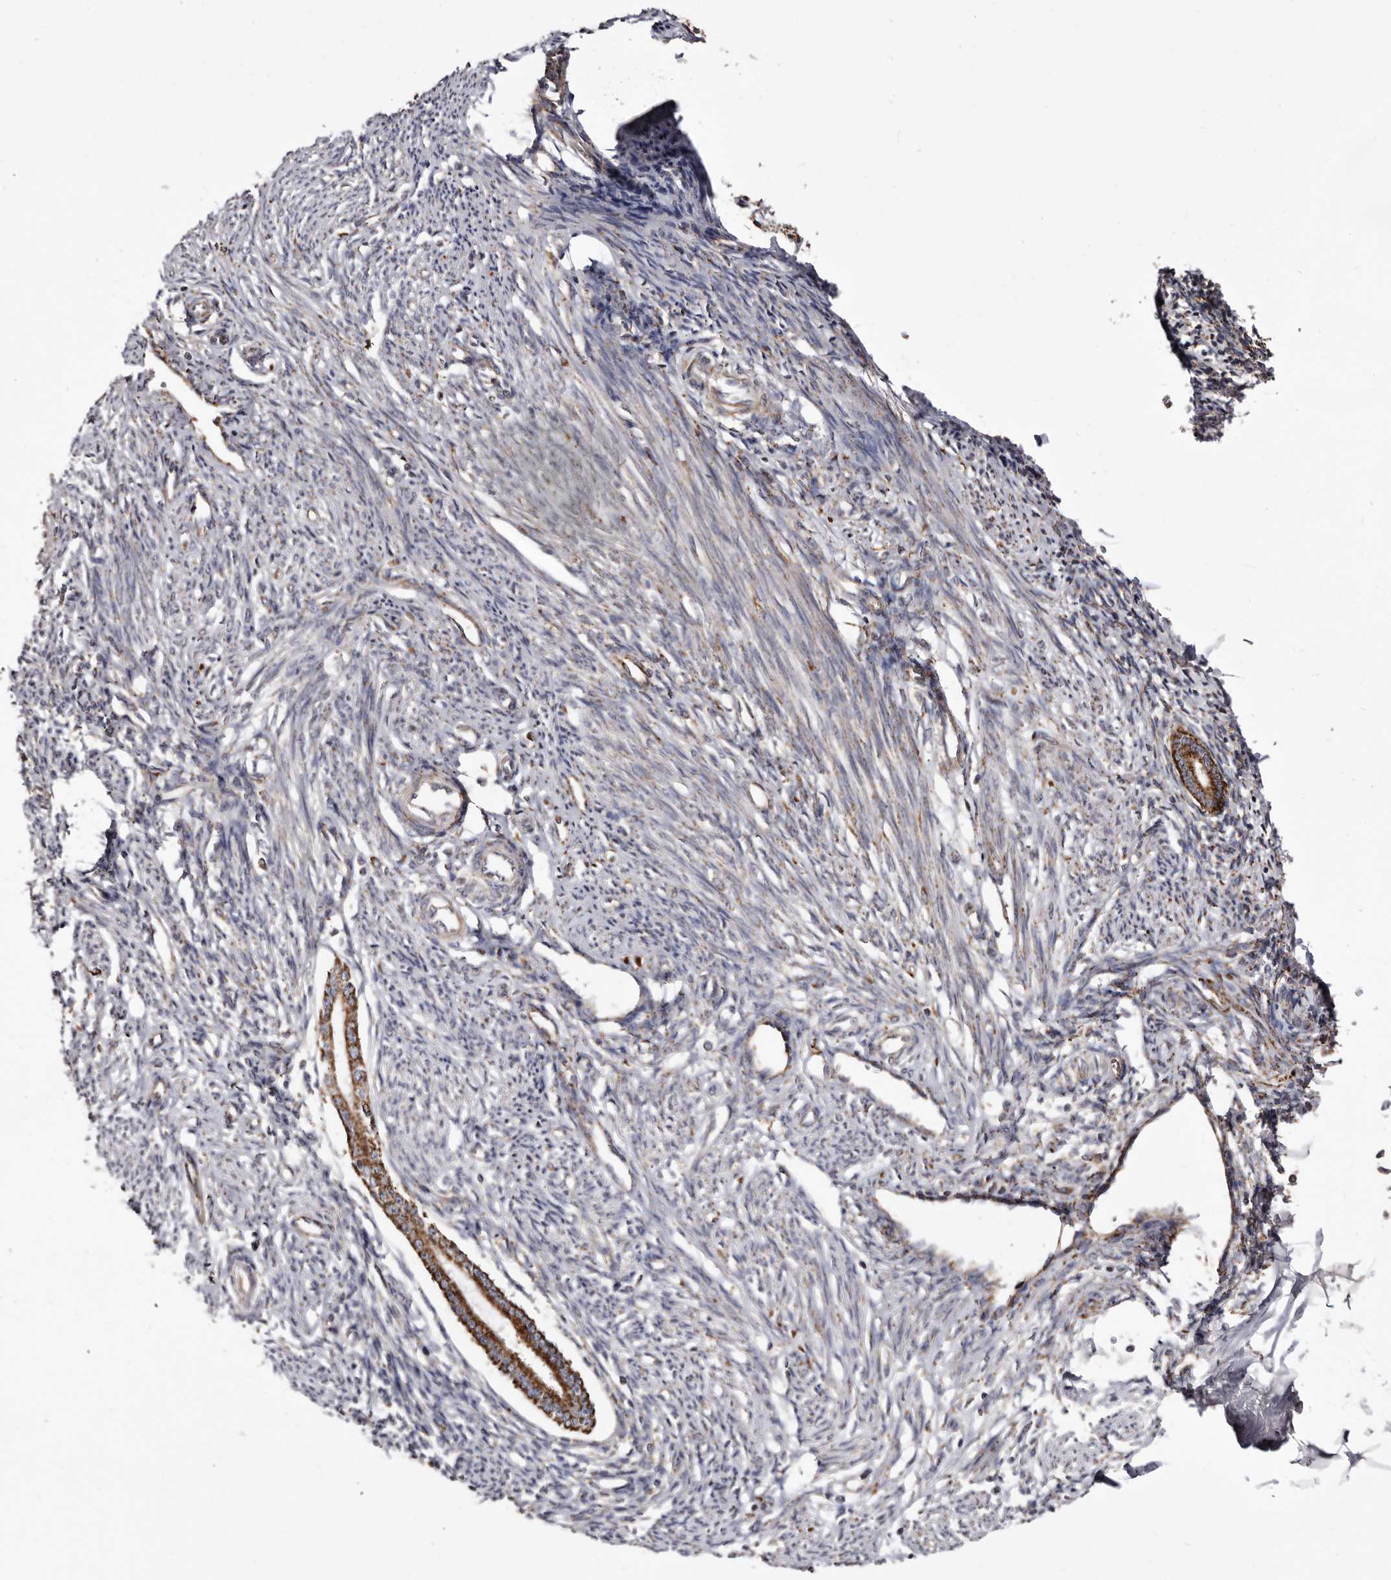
{"staining": {"intensity": "moderate", "quantity": "25%-75%", "location": "cytoplasmic/membranous"}, "tissue": "endometrium", "cell_type": "Cells in endometrial stroma", "image_type": "normal", "snomed": [{"axis": "morphology", "description": "Normal tissue, NOS"}, {"axis": "topography", "description": "Endometrium"}], "caption": "Protein expression analysis of normal endometrium demonstrates moderate cytoplasmic/membranous expression in about 25%-75% of cells in endometrial stroma.", "gene": "LUZP1", "patient": {"sex": "female", "age": 56}}